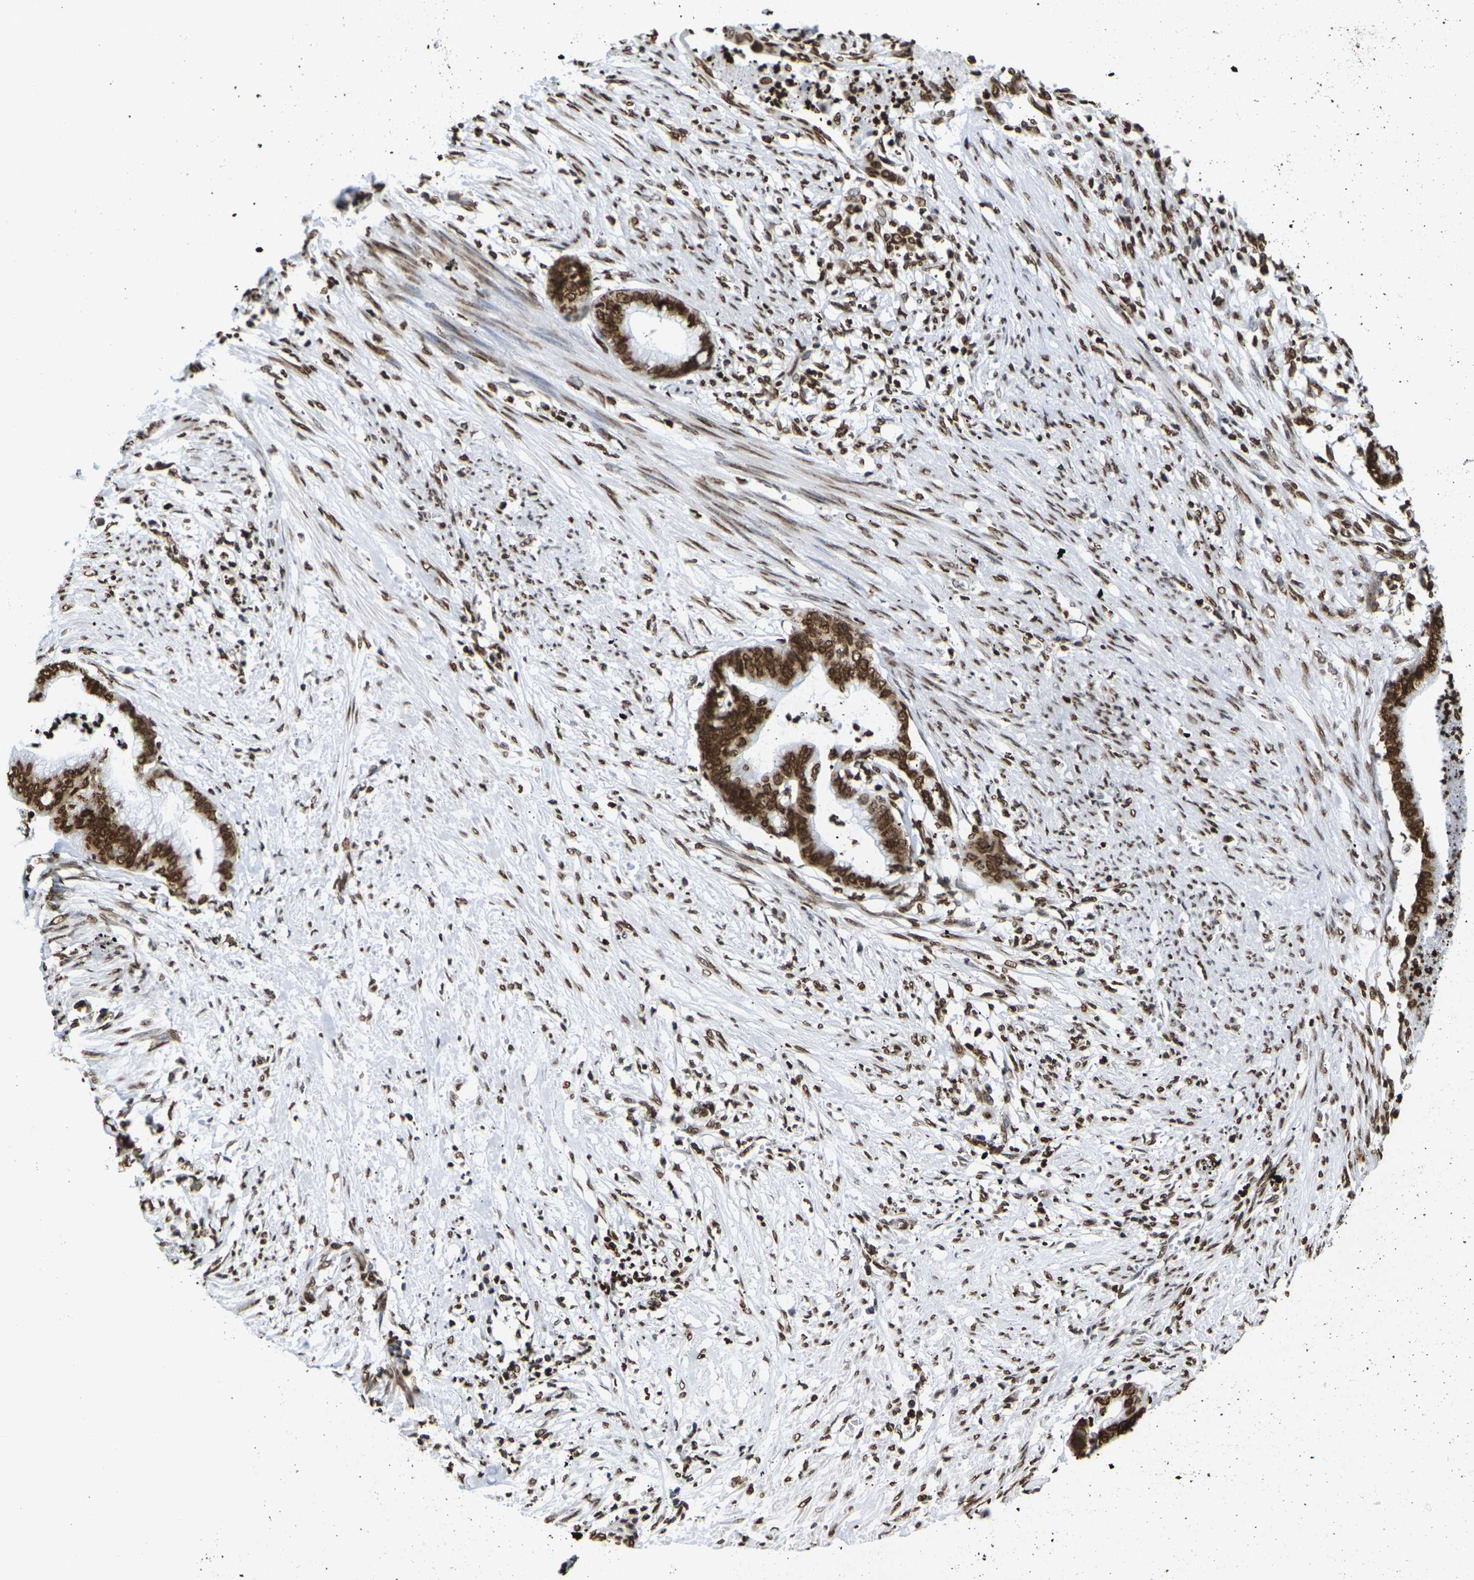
{"staining": {"intensity": "strong", "quantity": ">75%", "location": "cytoplasmic/membranous,nuclear"}, "tissue": "endometrial cancer", "cell_type": "Tumor cells", "image_type": "cancer", "snomed": [{"axis": "morphology", "description": "Necrosis, NOS"}, {"axis": "morphology", "description": "Adenocarcinoma, NOS"}, {"axis": "topography", "description": "Endometrium"}], "caption": "Brown immunohistochemical staining in human endometrial adenocarcinoma exhibits strong cytoplasmic/membranous and nuclear positivity in approximately >75% of tumor cells.", "gene": "H2AC21", "patient": {"sex": "female", "age": 79}}